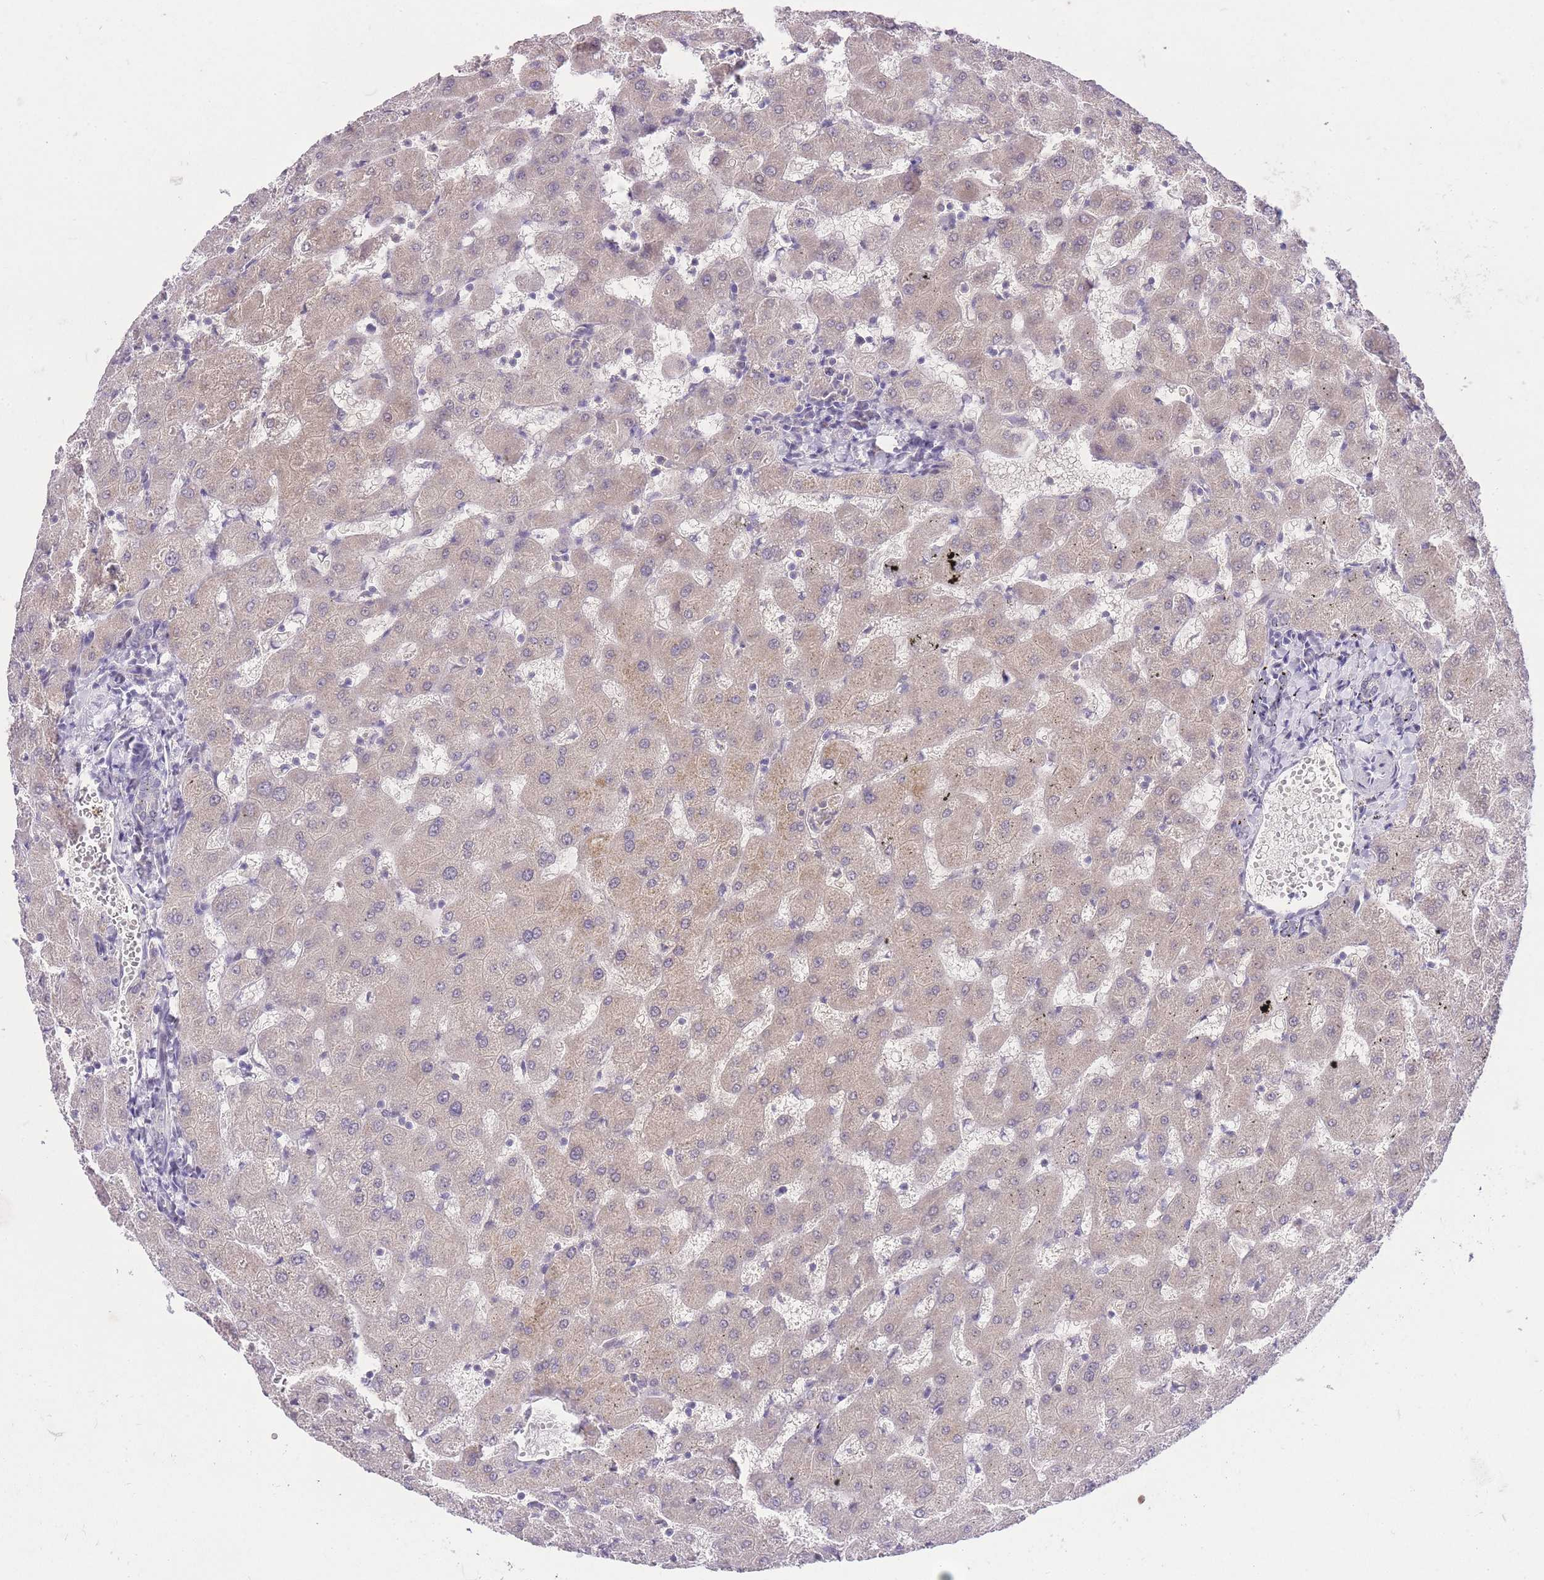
{"staining": {"intensity": "negative", "quantity": "none", "location": "none"}, "tissue": "liver", "cell_type": "Cholangiocytes", "image_type": "normal", "snomed": [{"axis": "morphology", "description": "Normal tissue, NOS"}, {"axis": "topography", "description": "Liver"}], "caption": "Cholangiocytes show no significant staining in normal liver. The staining was performed using DAB to visualize the protein expression in brown, while the nuclei were stained in blue with hematoxylin (Magnification: 20x).", "gene": "TMED3", "patient": {"sex": "female", "age": 63}}